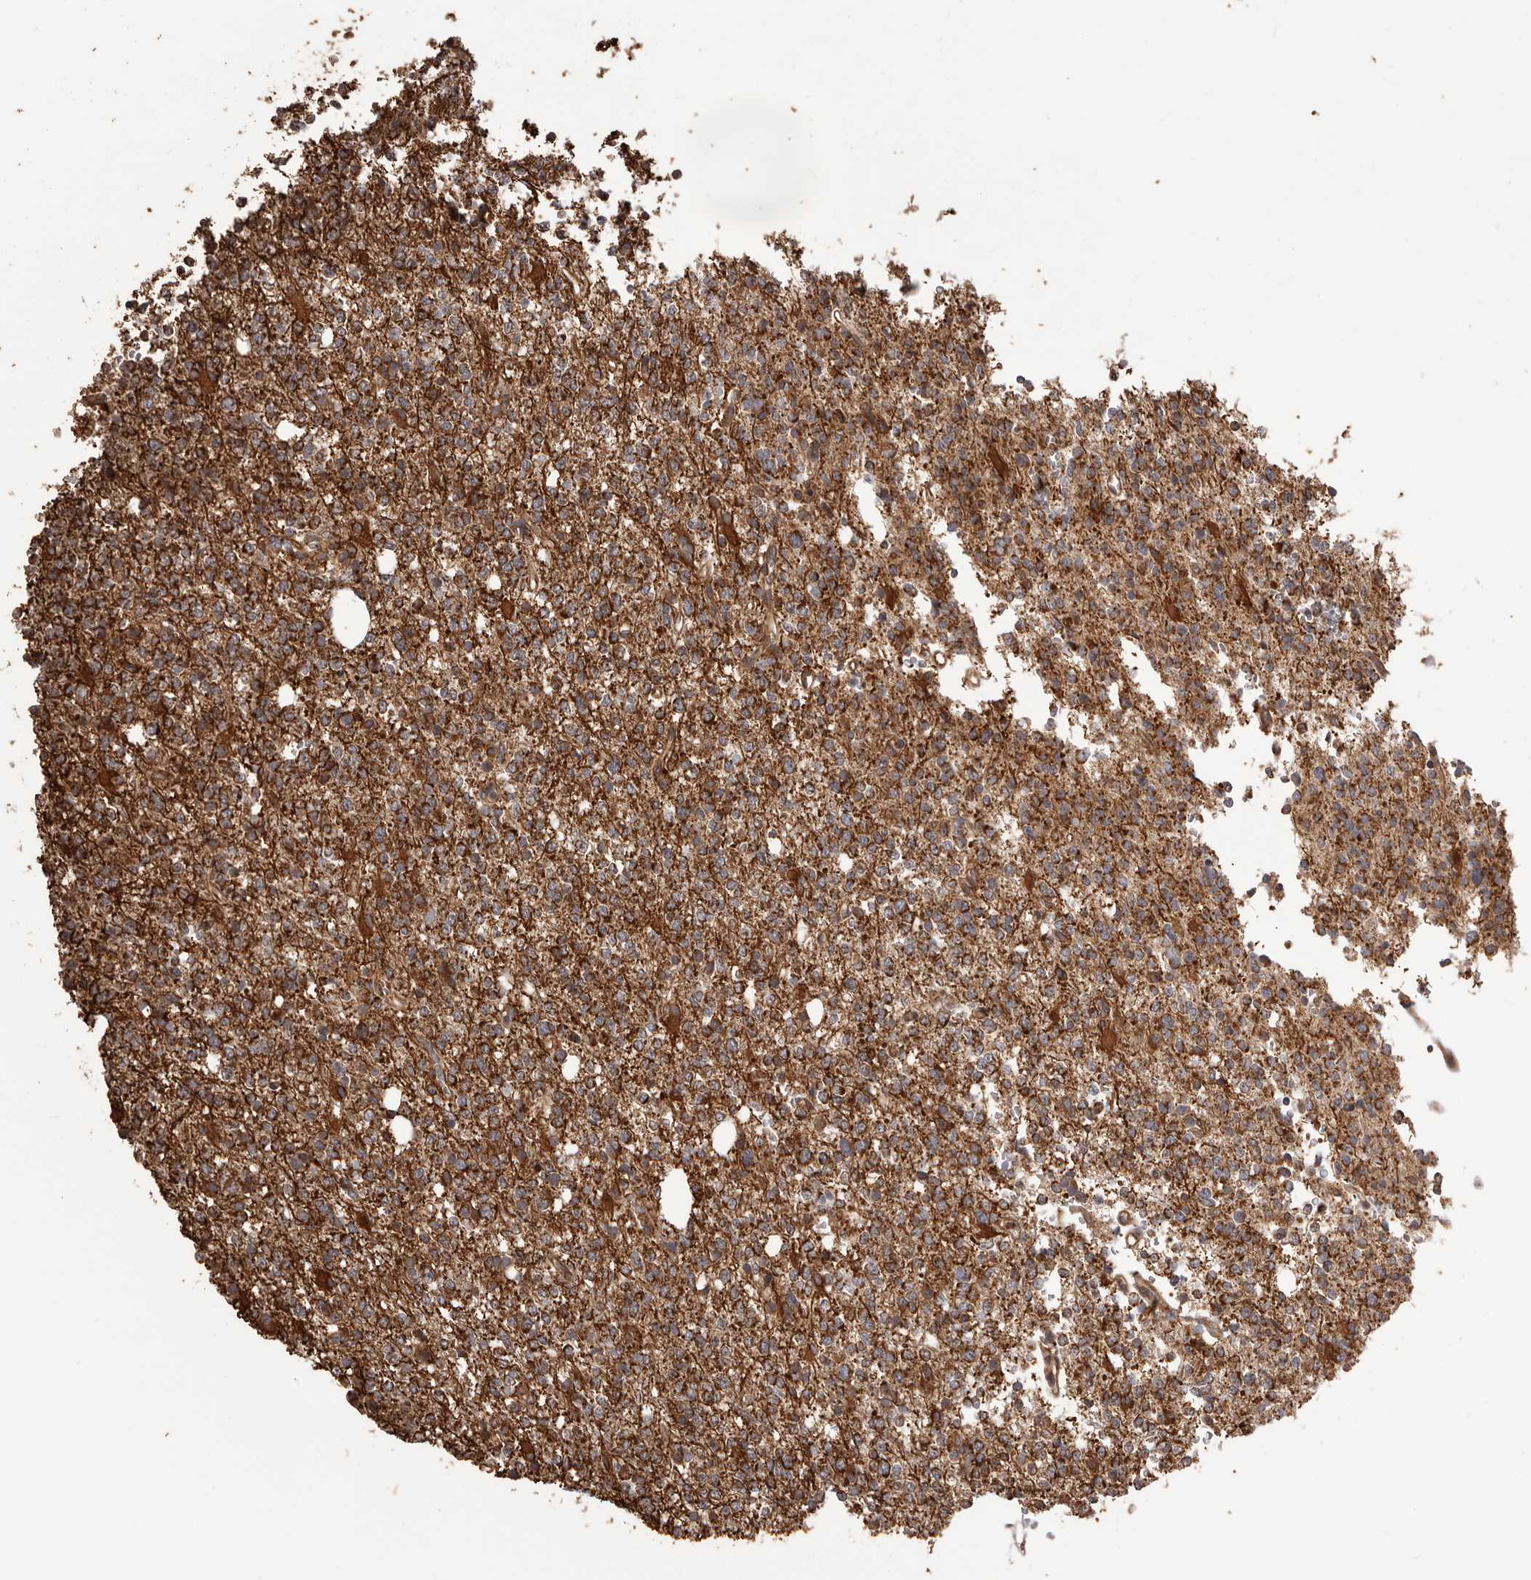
{"staining": {"intensity": "strong", "quantity": ">75%", "location": "cytoplasmic/membranous"}, "tissue": "glioma", "cell_type": "Tumor cells", "image_type": "cancer", "snomed": [{"axis": "morphology", "description": "Glioma, malignant, High grade"}, {"axis": "topography", "description": "Brain"}], "caption": "Malignant glioma (high-grade) stained with a brown dye displays strong cytoplasmic/membranous positive expression in about >75% of tumor cells.", "gene": "QRSL1", "patient": {"sex": "female", "age": 62}}